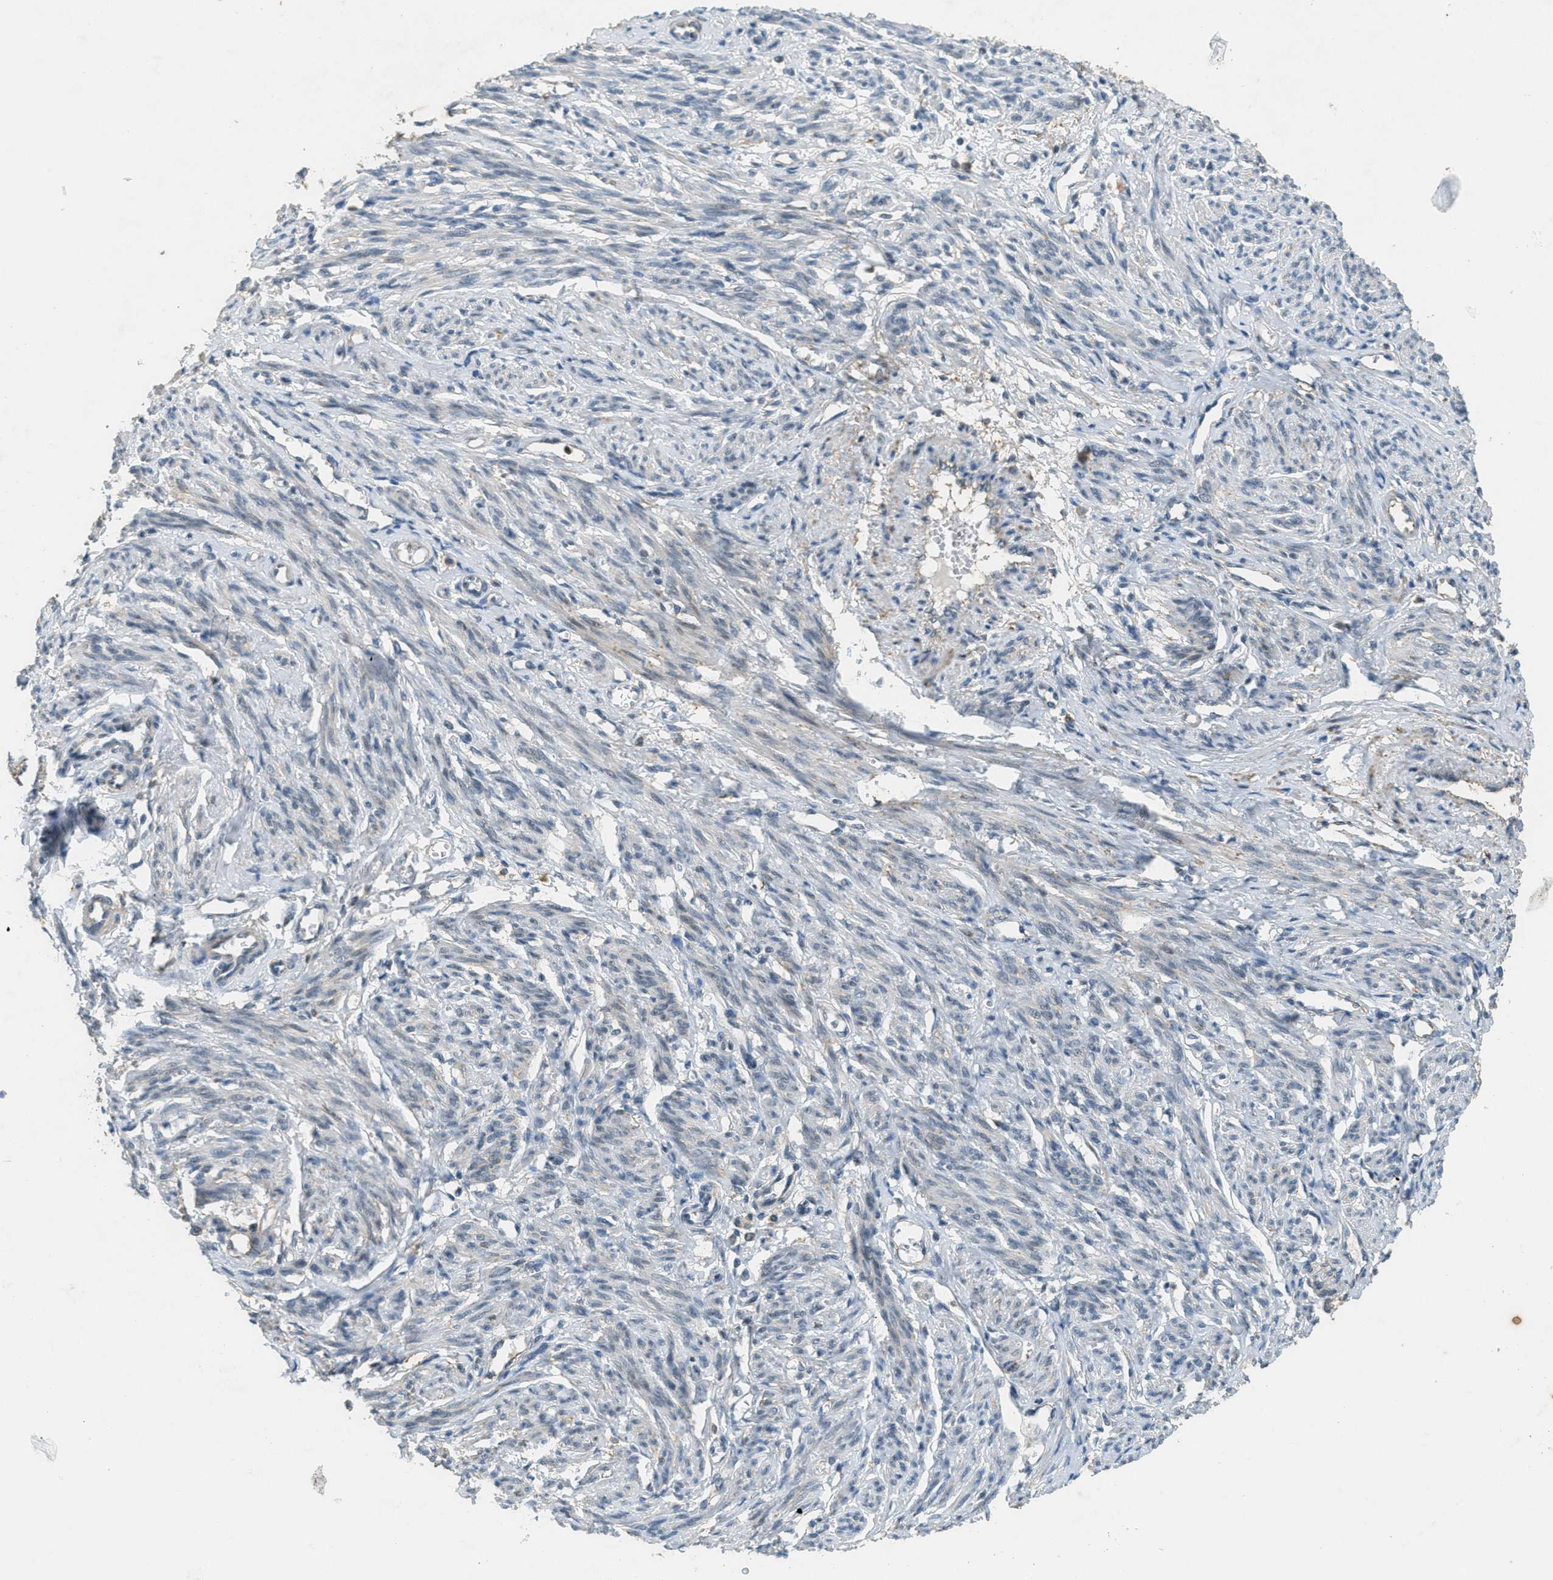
{"staining": {"intensity": "weak", "quantity": "<25%", "location": "cytoplasmic/membranous,nuclear"}, "tissue": "smooth muscle", "cell_type": "Smooth muscle cells", "image_type": "normal", "snomed": [{"axis": "morphology", "description": "Normal tissue, NOS"}, {"axis": "topography", "description": "Smooth muscle"}], "caption": "IHC histopathology image of benign human smooth muscle stained for a protein (brown), which displays no expression in smooth muscle cells. (DAB immunohistochemistry with hematoxylin counter stain).", "gene": "TCF20", "patient": {"sex": "female", "age": 65}}